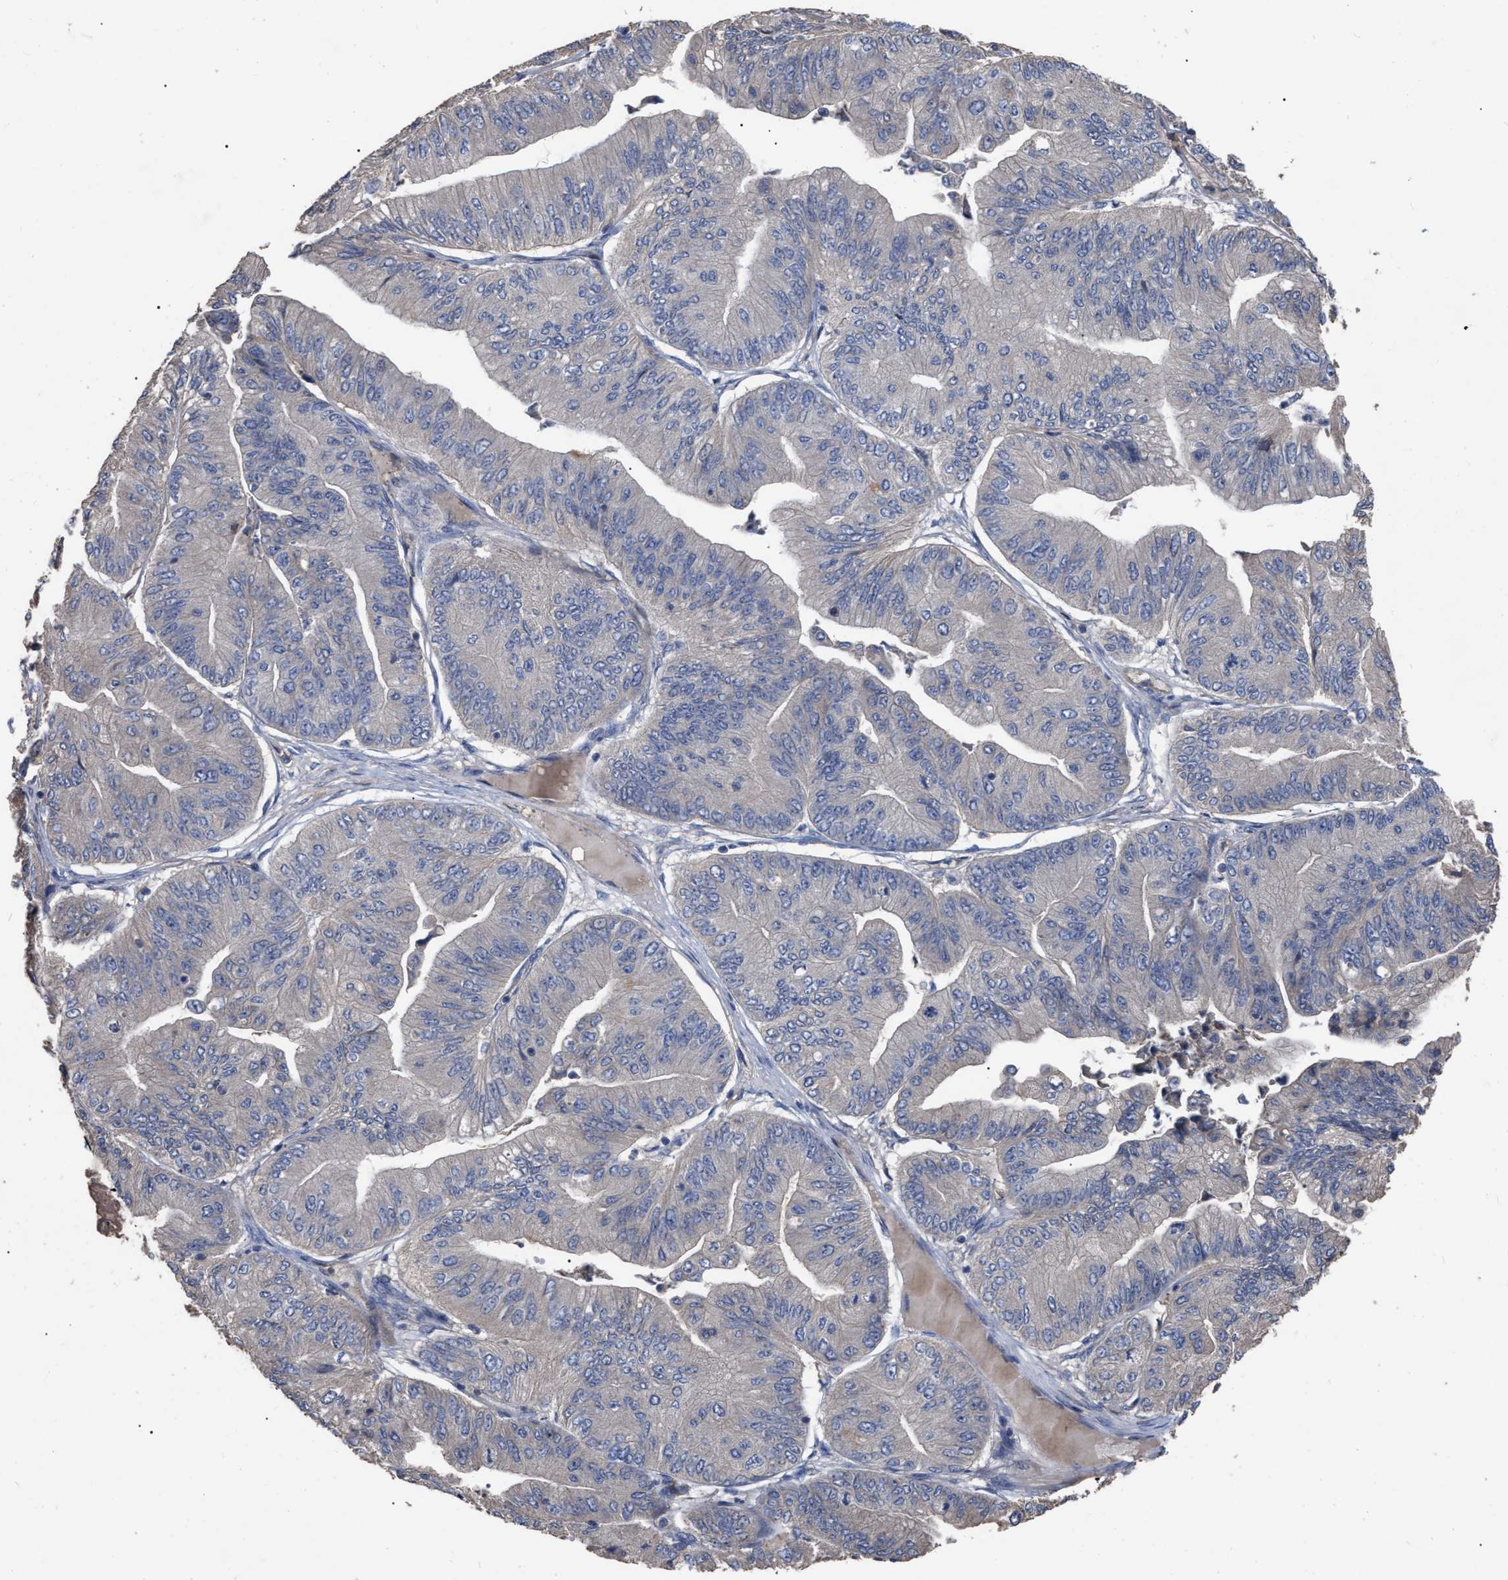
{"staining": {"intensity": "negative", "quantity": "none", "location": "none"}, "tissue": "ovarian cancer", "cell_type": "Tumor cells", "image_type": "cancer", "snomed": [{"axis": "morphology", "description": "Cystadenocarcinoma, mucinous, NOS"}, {"axis": "topography", "description": "Ovary"}], "caption": "A high-resolution photomicrograph shows IHC staining of ovarian cancer, which reveals no significant staining in tumor cells. (Stains: DAB (3,3'-diaminobenzidine) immunohistochemistry with hematoxylin counter stain, Microscopy: brightfield microscopy at high magnification).", "gene": "BTN2A1", "patient": {"sex": "female", "age": 61}}